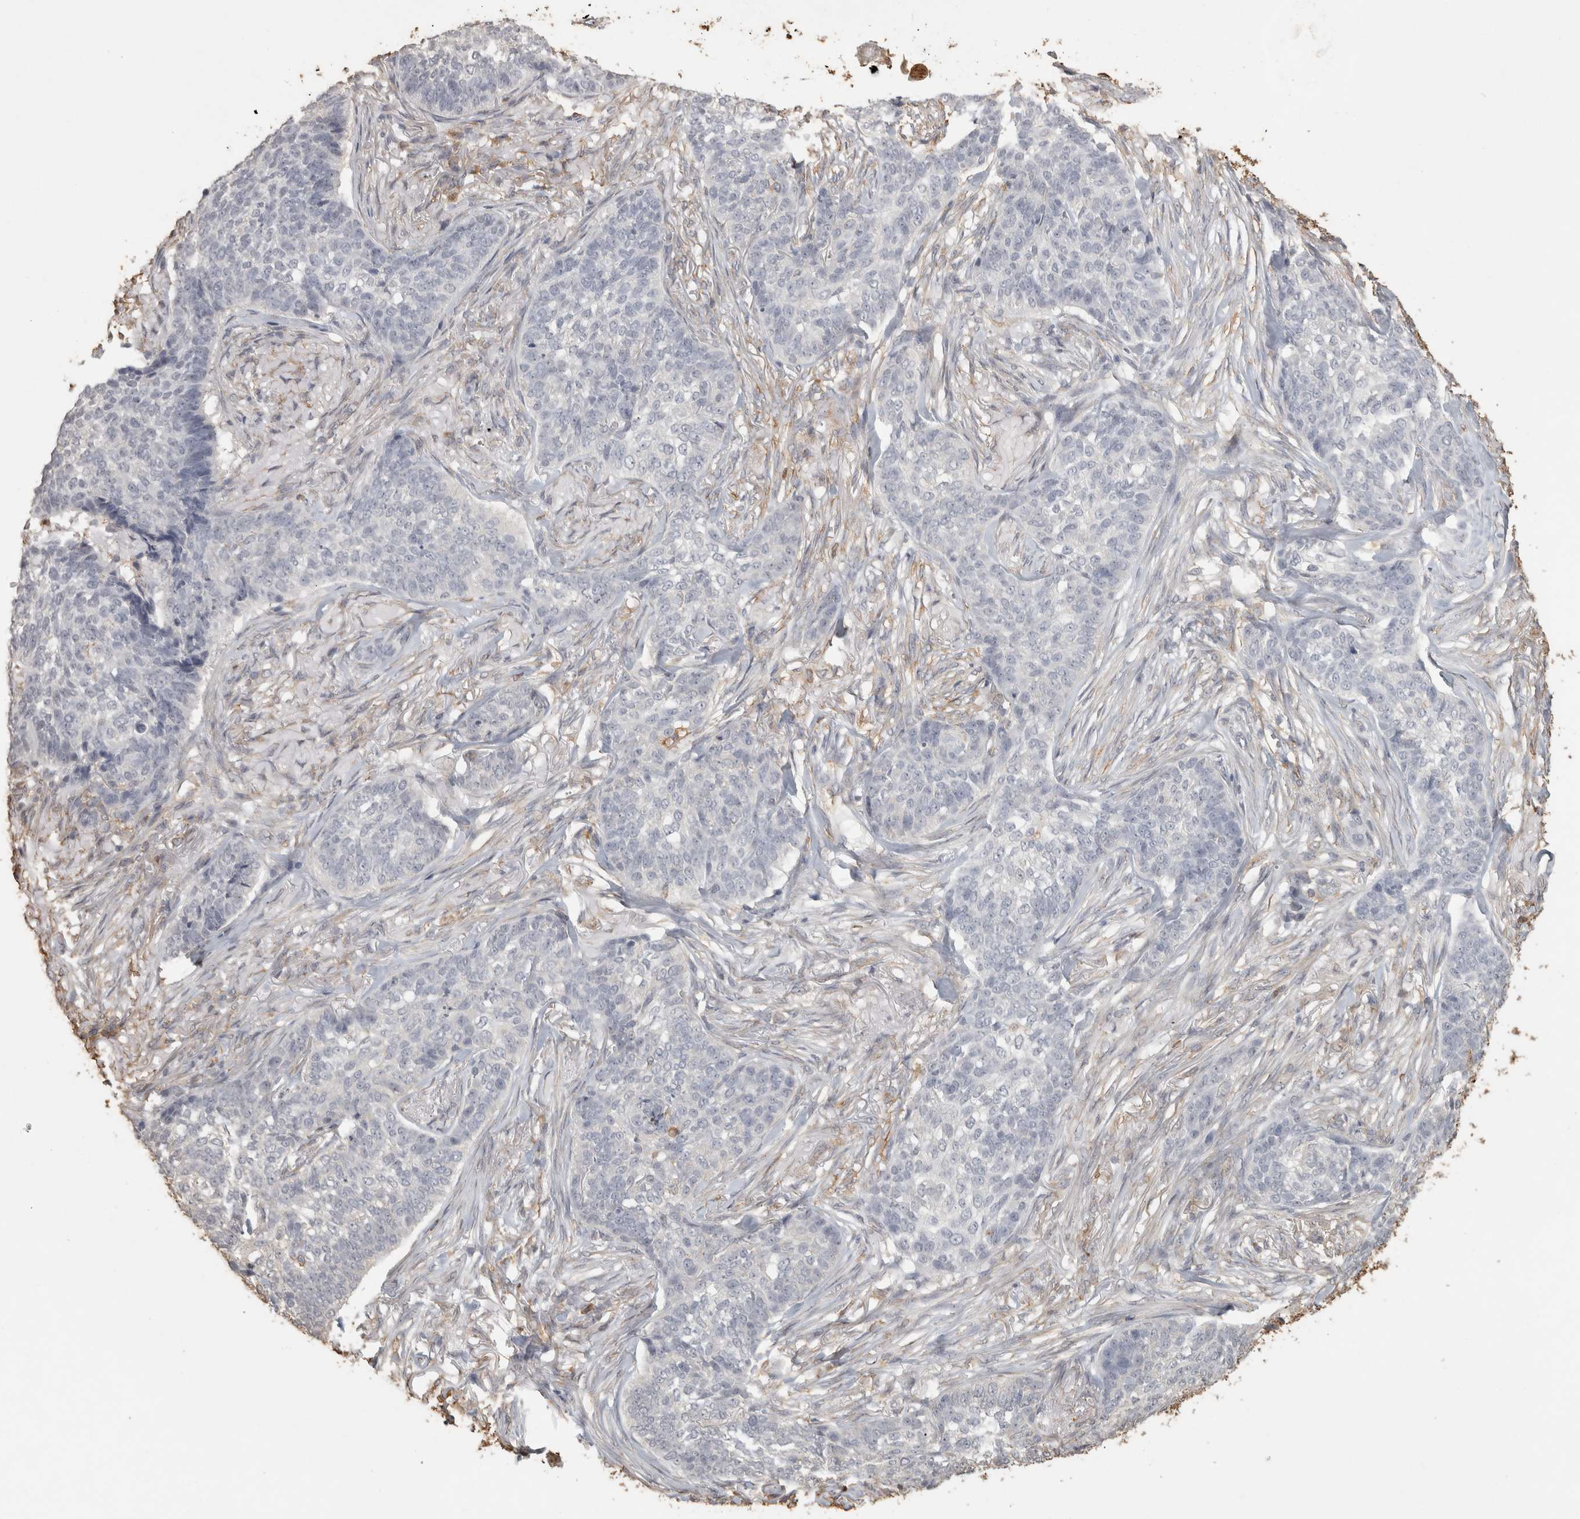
{"staining": {"intensity": "negative", "quantity": "none", "location": "none"}, "tissue": "skin cancer", "cell_type": "Tumor cells", "image_type": "cancer", "snomed": [{"axis": "morphology", "description": "Basal cell carcinoma"}, {"axis": "topography", "description": "Skin"}], "caption": "IHC histopathology image of human skin cancer (basal cell carcinoma) stained for a protein (brown), which displays no staining in tumor cells.", "gene": "REPS2", "patient": {"sex": "male", "age": 85}}